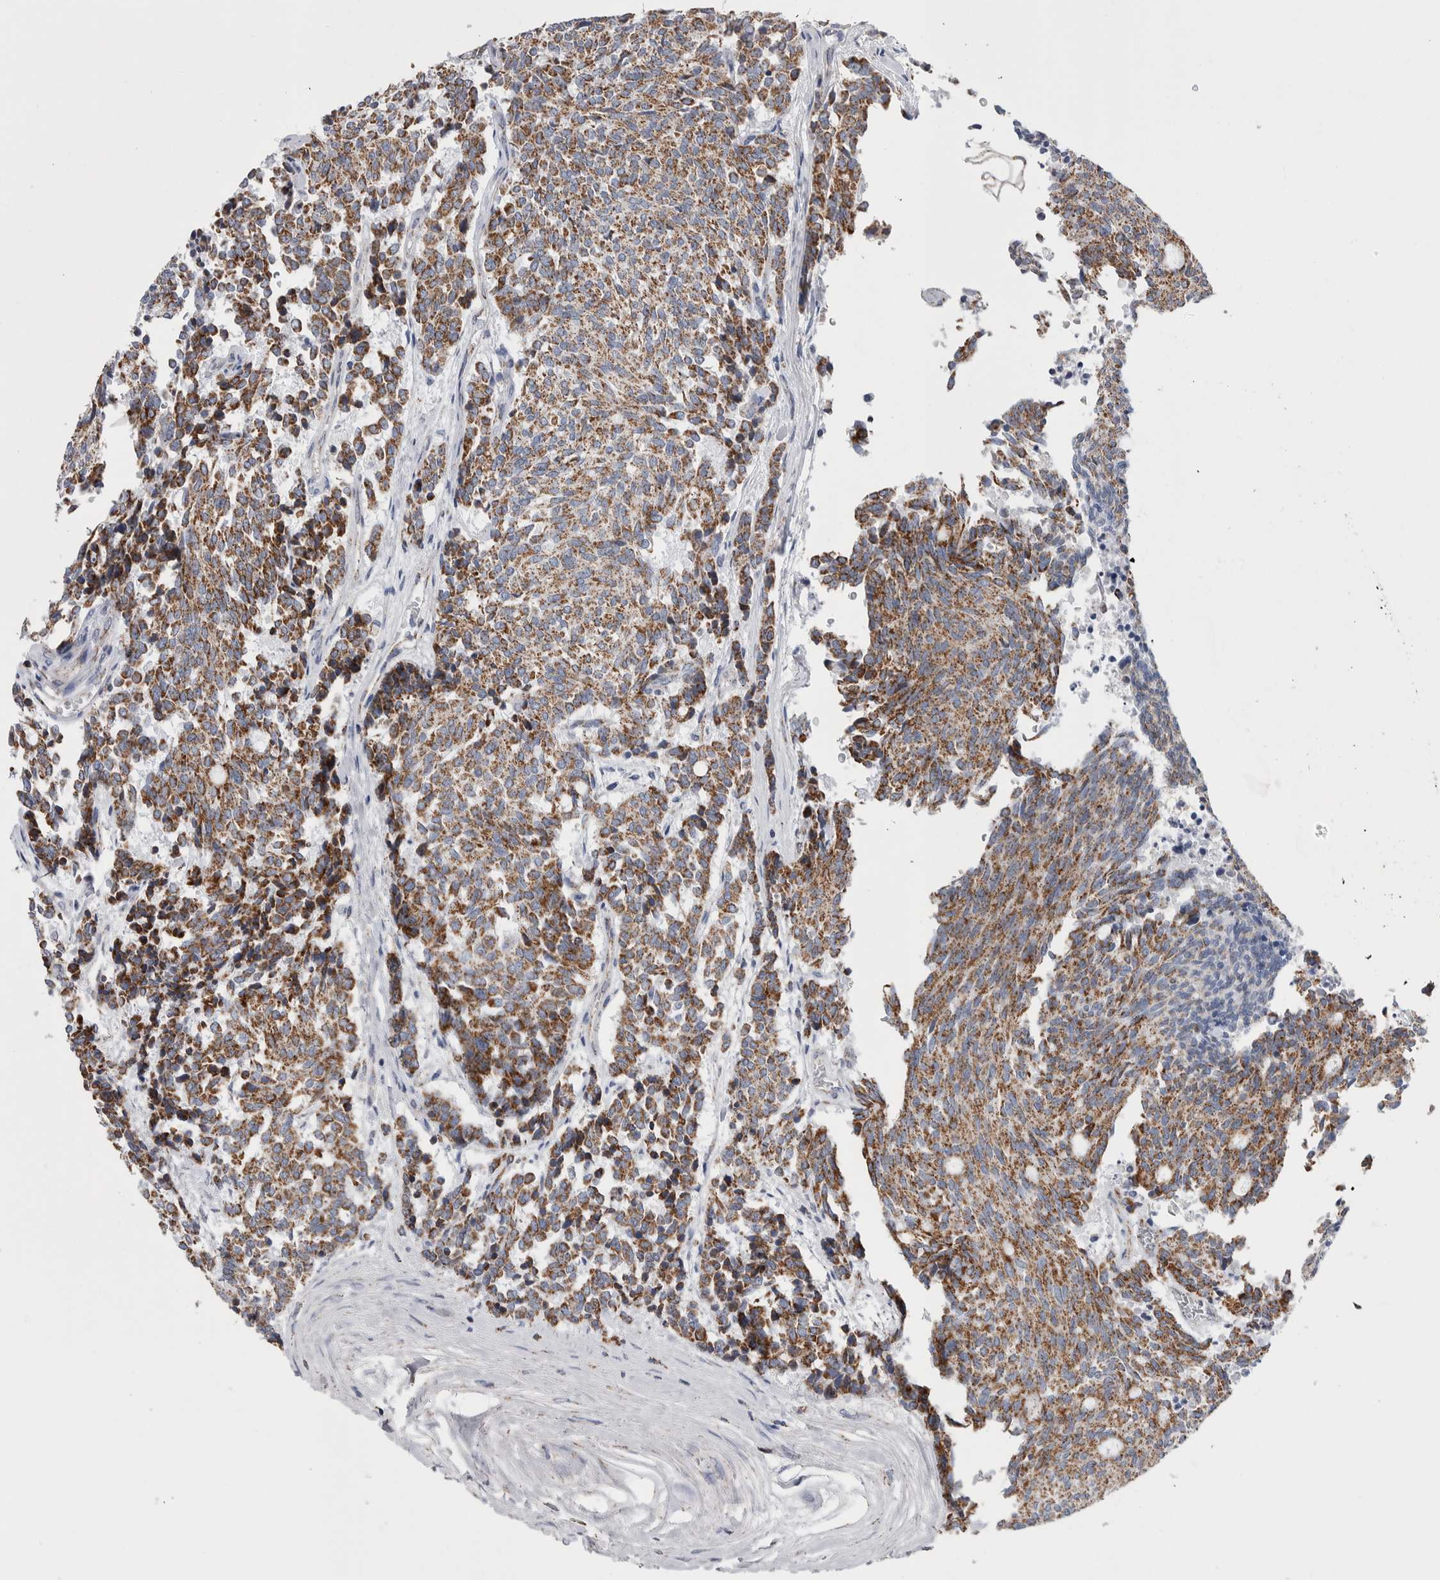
{"staining": {"intensity": "moderate", "quantity": ">75%", "location": "cytoplasmic/membranous"}, "tissue": "carcinoid", "cell_type": "Tumor cells", "image_type": "cancer", "snomed": [{"axis": "morphology", "description": "Carcinoid, malignant, NOS"}, {"axis": "topography", "description": "Pancreas"}], "caption": "An image showing moderate cytoplasmic/membranous expression in about >75% of tumor cells in carcinoid, as visualized by brown immunohistochemical staining.", "gene": "ETFA", "patient": {"sex": "female", "age": 54}}